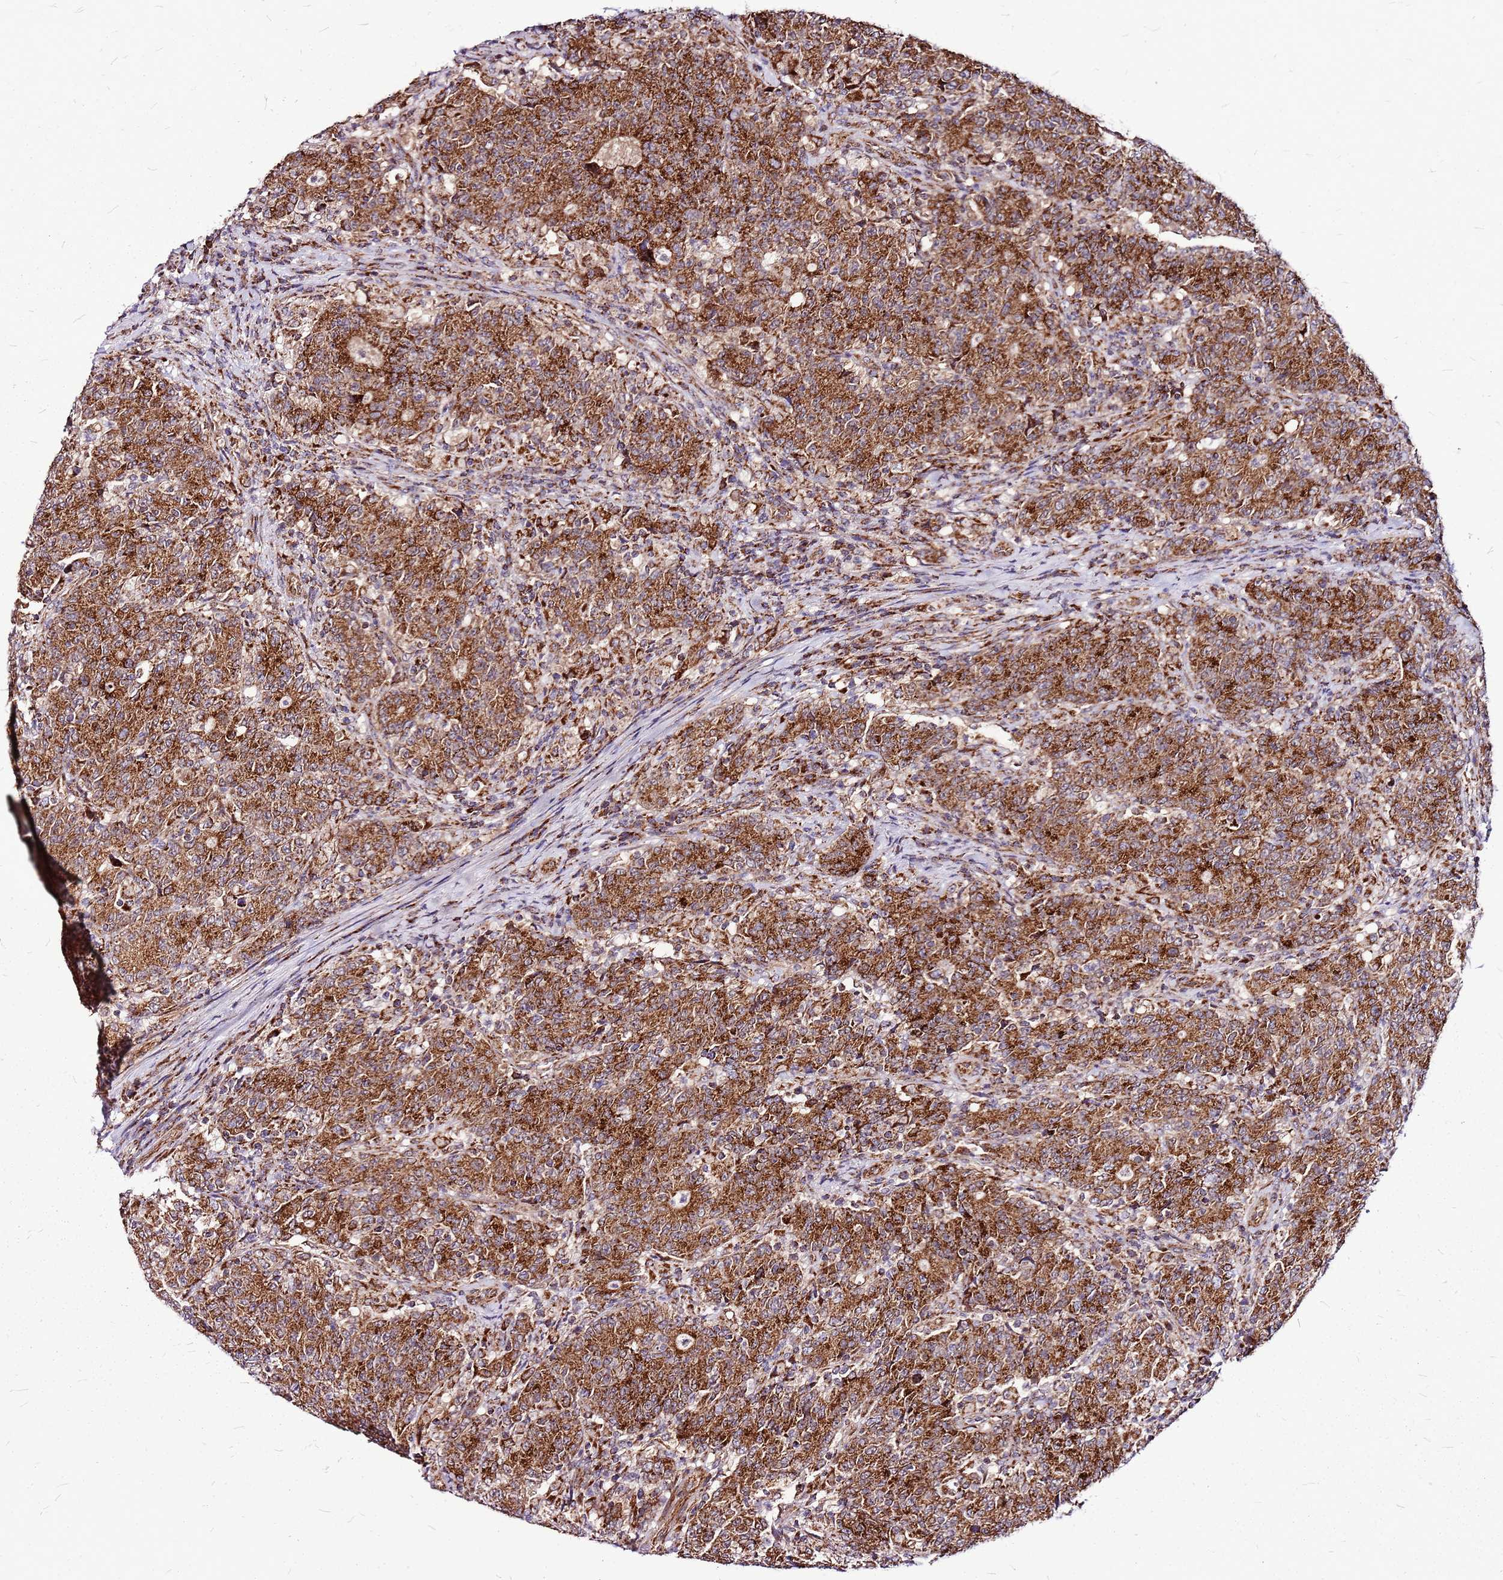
{"staining": {"intensity": "strong", "quantity": ">75%", "location": "cytoplasmic/membranous"}, "tissue": "colorectal cancer", "cell_type": "Tumor cells", "image_type": "cancer", "snomed": [{"axis": "morphology", "description": "Adenocarcinoma, NOS"}, {"axis": "topography", "description": "Colon"}], "caption": "Protein staining of adenocarcinoma (colorectal) tissue displays strong cytoplasmic/membranous staining in about >75% of tumor cells.", "gene": "OR51T1", "patient": {"sex": "female", "age": 75}}